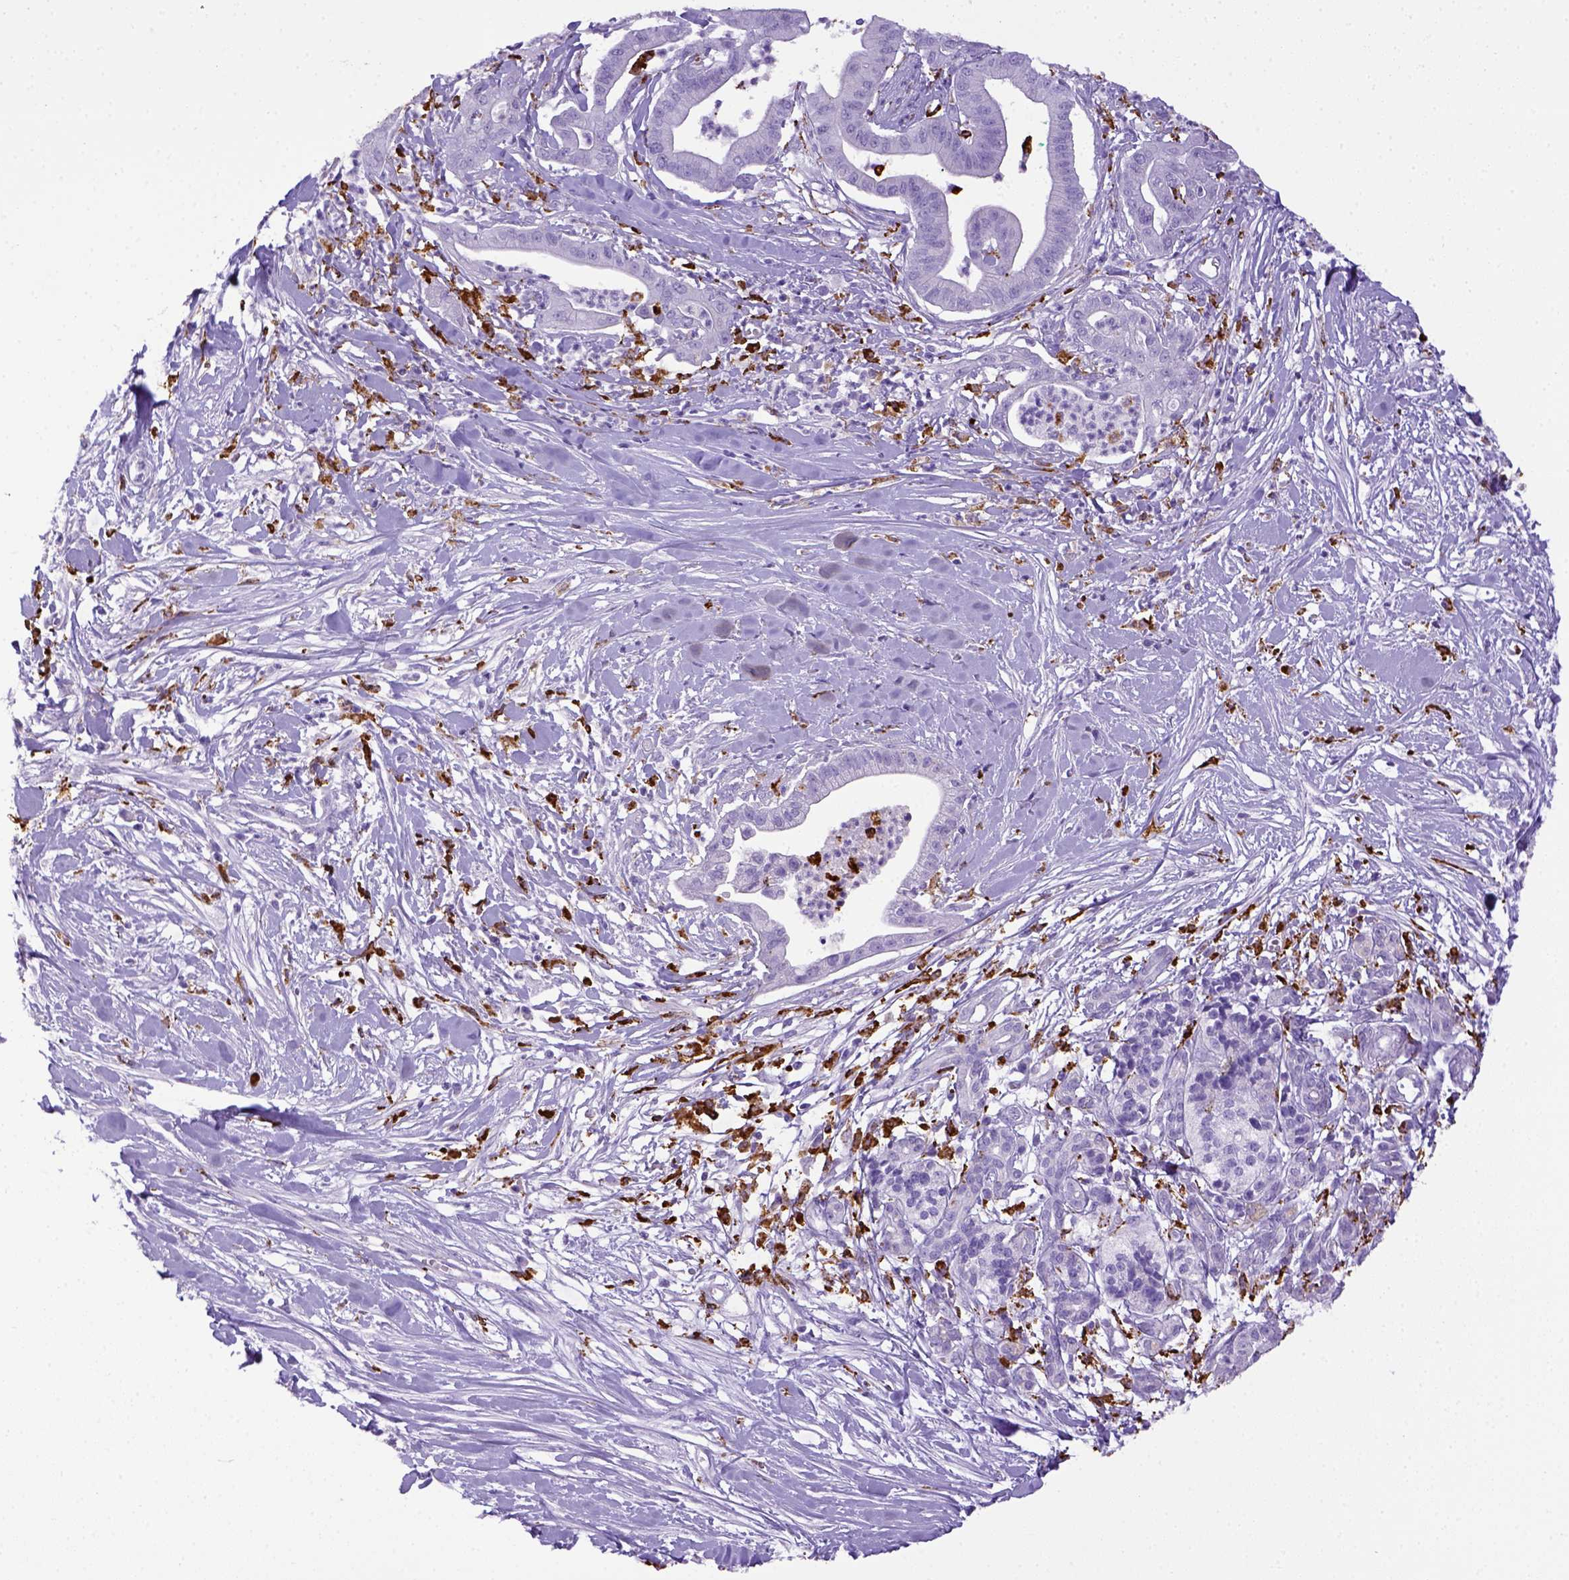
{"staining": {"intensity": "negative", "quantity": "none", "location": "none"}, "tissue": "pancreatic cancer", "cell_type": "Tumor cells", "image_type": "cancer", "snomed": [{"axis": "morphology", "description": "Normal tissue, NOS"}, {"axis": "morphology", "description": "Adenocarcinoma, NOS"}, {"axis": "topography", "description": "Lymph node"}, {"axis": "topography", "description": "Pancreas"}], "caption": "Immunohistochemical staining of human pancreatic cancer reveals no significant expression in tumor cells.", "gene": "CD68", "patient": {"sex": "female", "age": 58}}